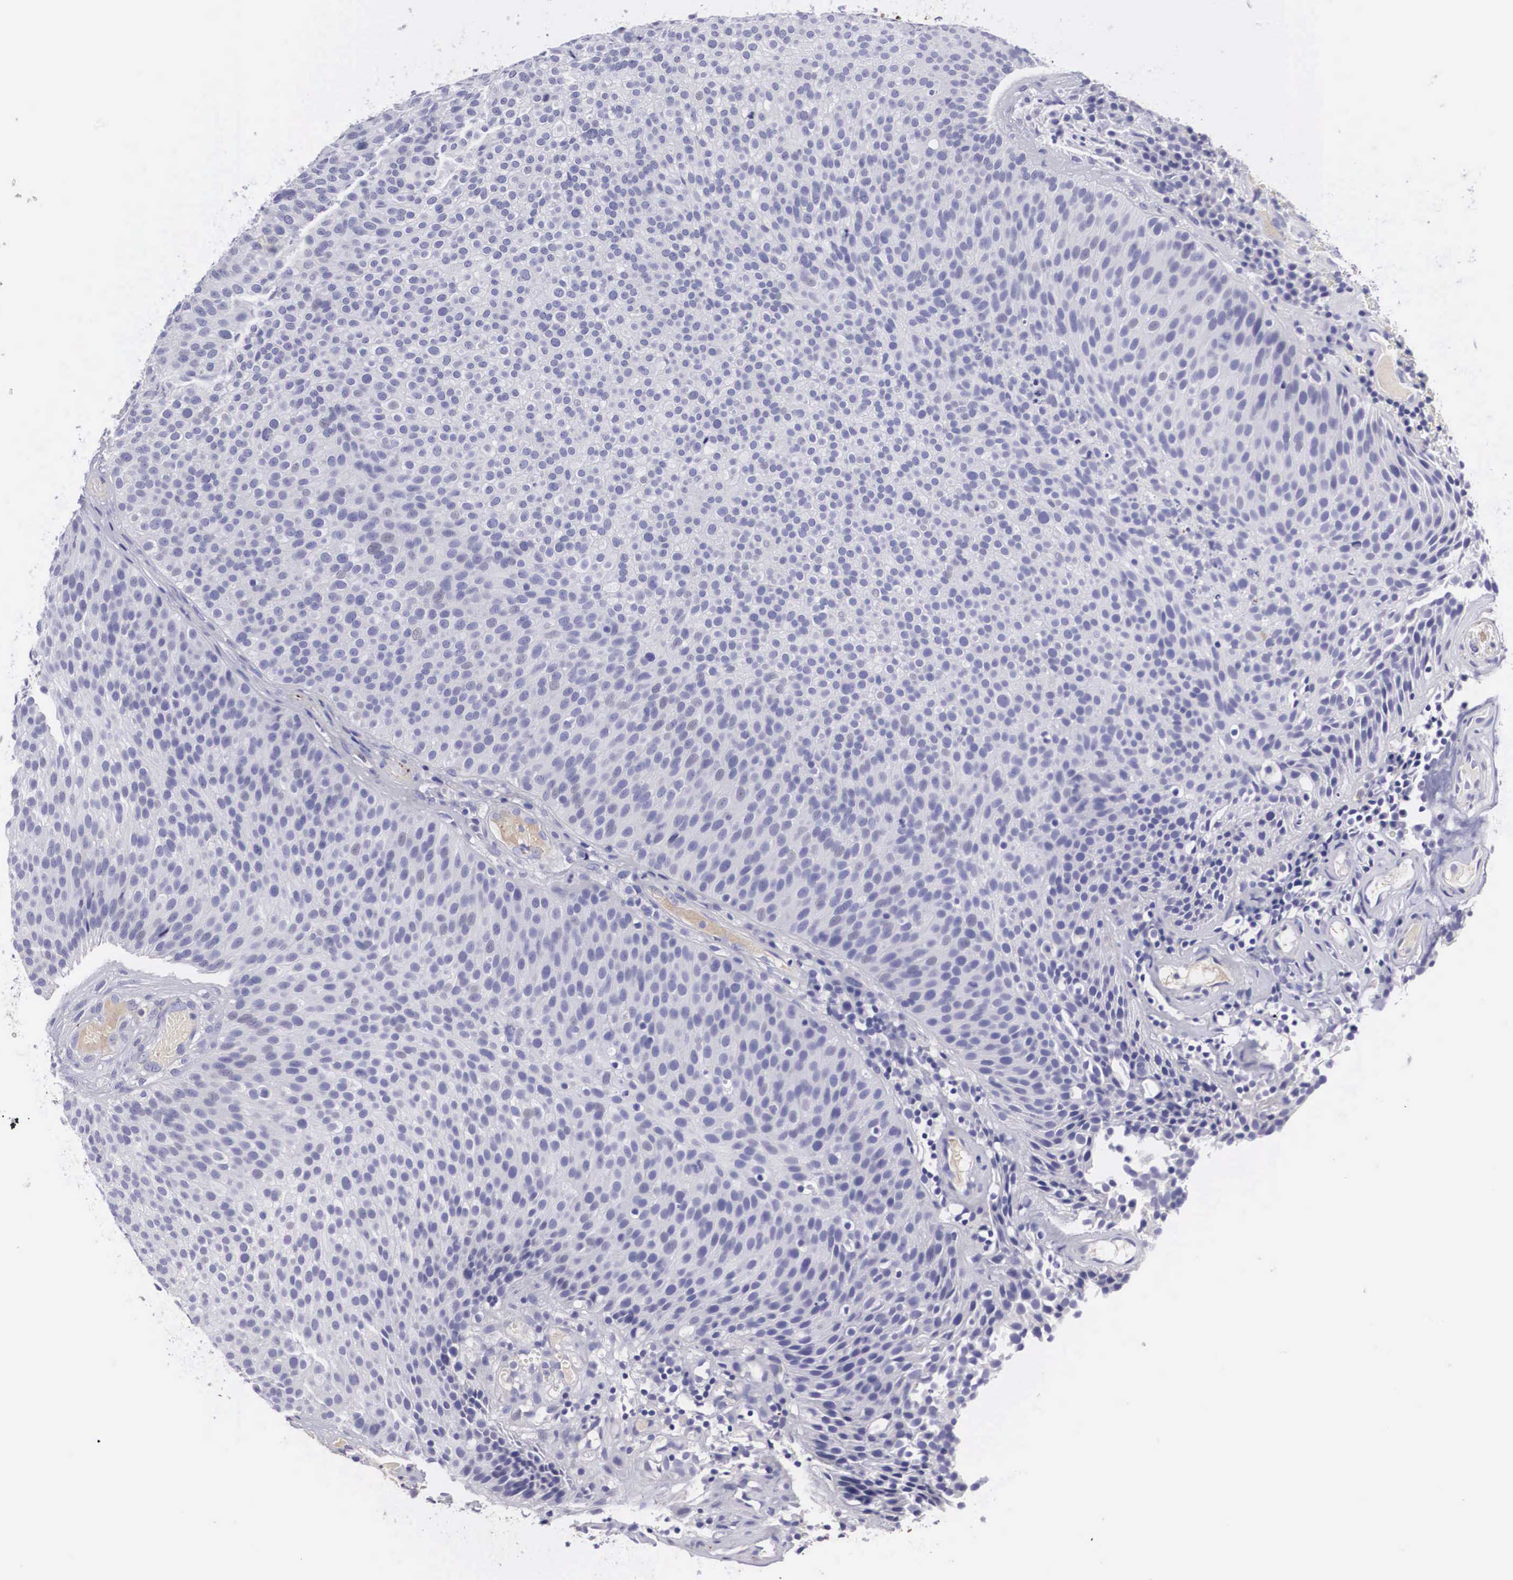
{"staining": {"intensity": "negative", "quantity": "none", "location": "none"}, "tissue": "urothelial cancer", "cell_type": "Tumor cells", "image_type": "cancer", "snomed": [{"axis": "morphology", "description": "Urothelial carcinoma, Low grade"}, {"axis": "topography", "description": "Urinary bladder"}], "caption": "Immunohistochemistry (IHC) photomicrograph of neoplastic tissue: urothelial carcinoma (low-grade) stained with DAB shows no significant protein staining in tumor cells. (DAB (3,3'-diaminobenzidine) immunohistochemistry (IHC), high magnification).", "gene": "CLU", "patient": {"sex": "male", "age": 85}}